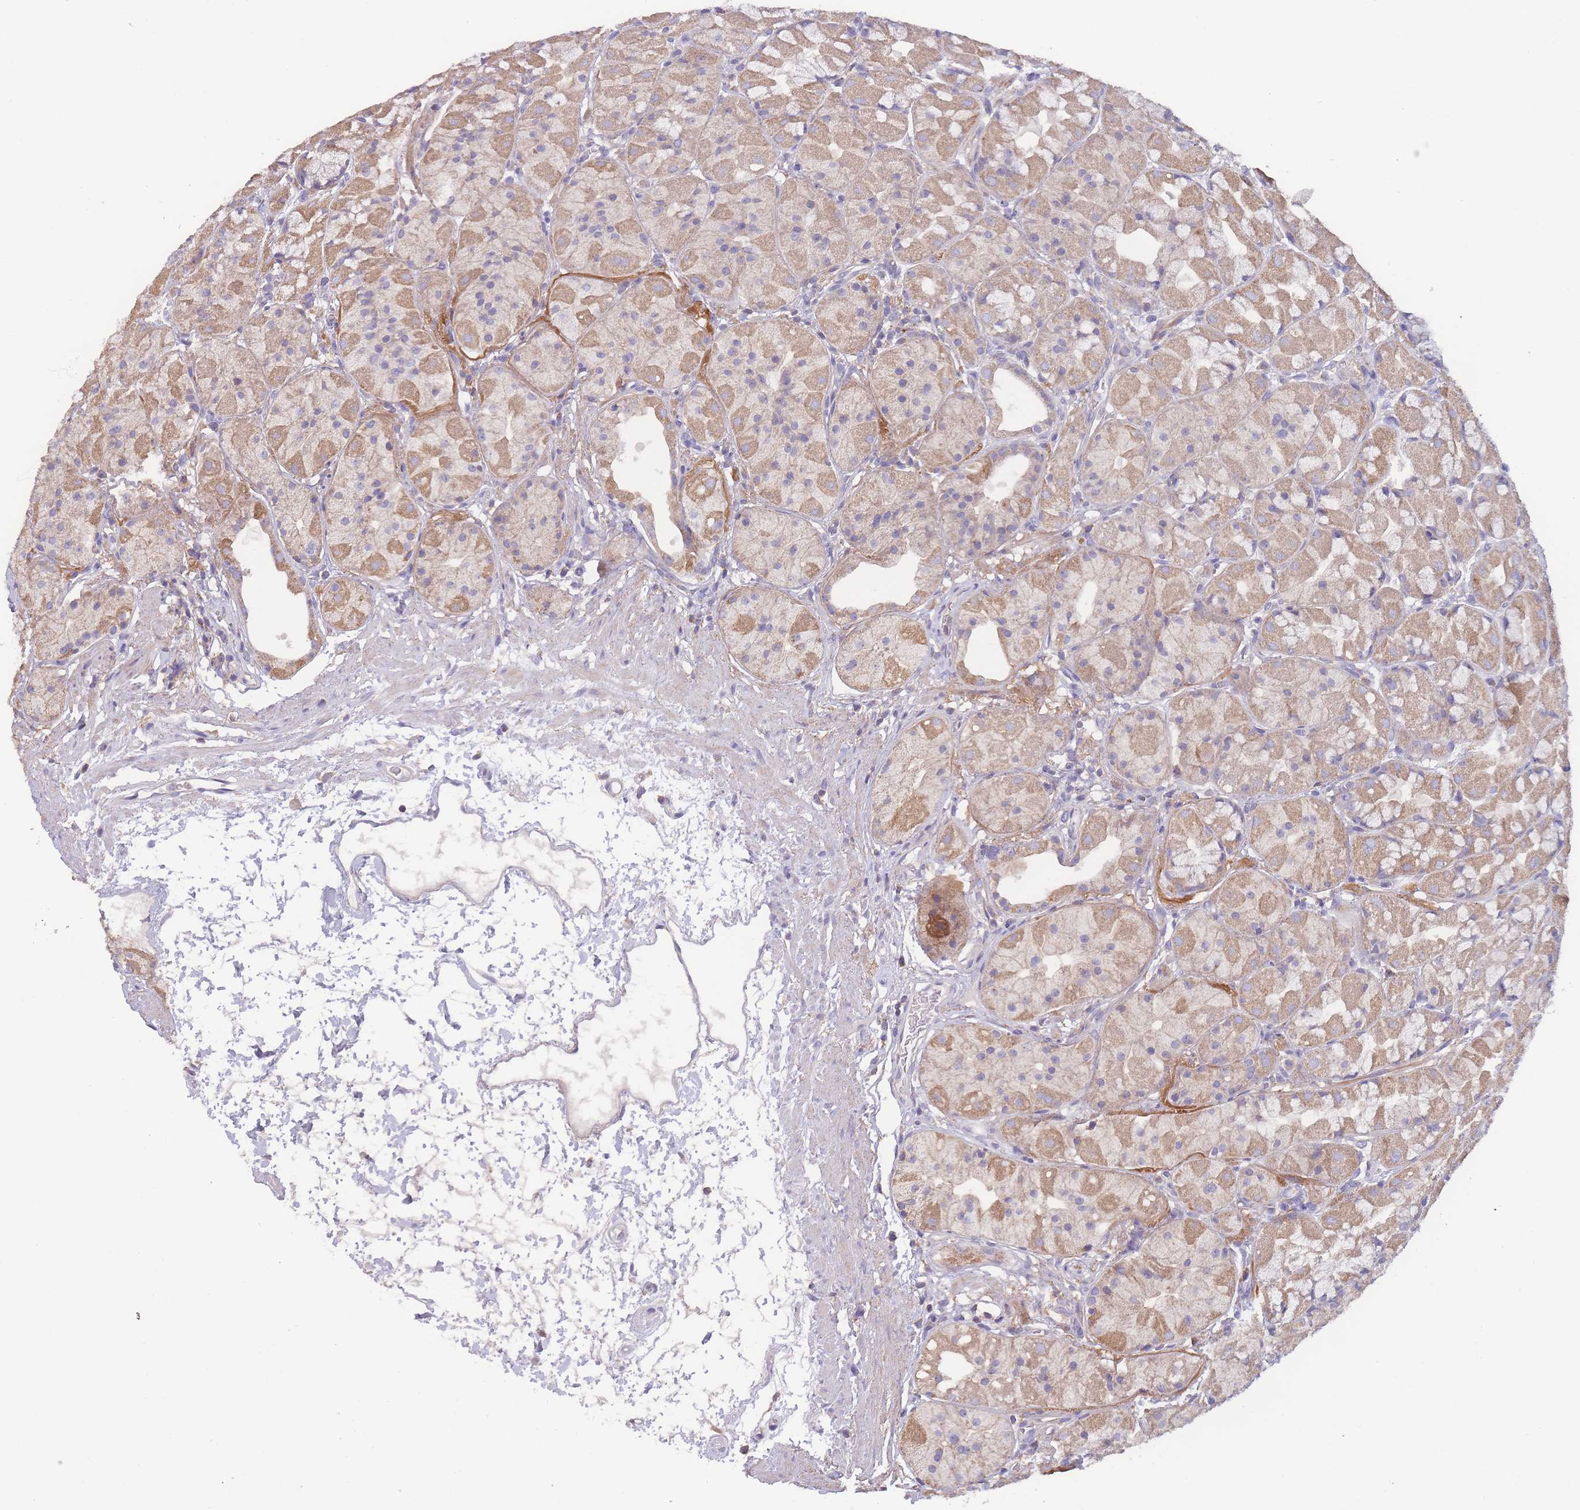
{"staining": {"intensity": "moderate", "quantity": ">75%", "location": "cytoplasmic/membranous"}, "tissue": "stomach", "cell_type": "Glandular cells", "image_type": "normal", "snomed": [{"axis": "morphology", "description": "Normal tissue, NOS"}, {"axis": "topography", "description": "Stomach"}], "caption": "Immunohistochemical staining of normal human stomach exhibits moderate cytoplasmic/membranous protein staining in approximately >75% of glandular cells.", "gene": "SLC25A42", "patient": {"sex": "male", "age": 57}}